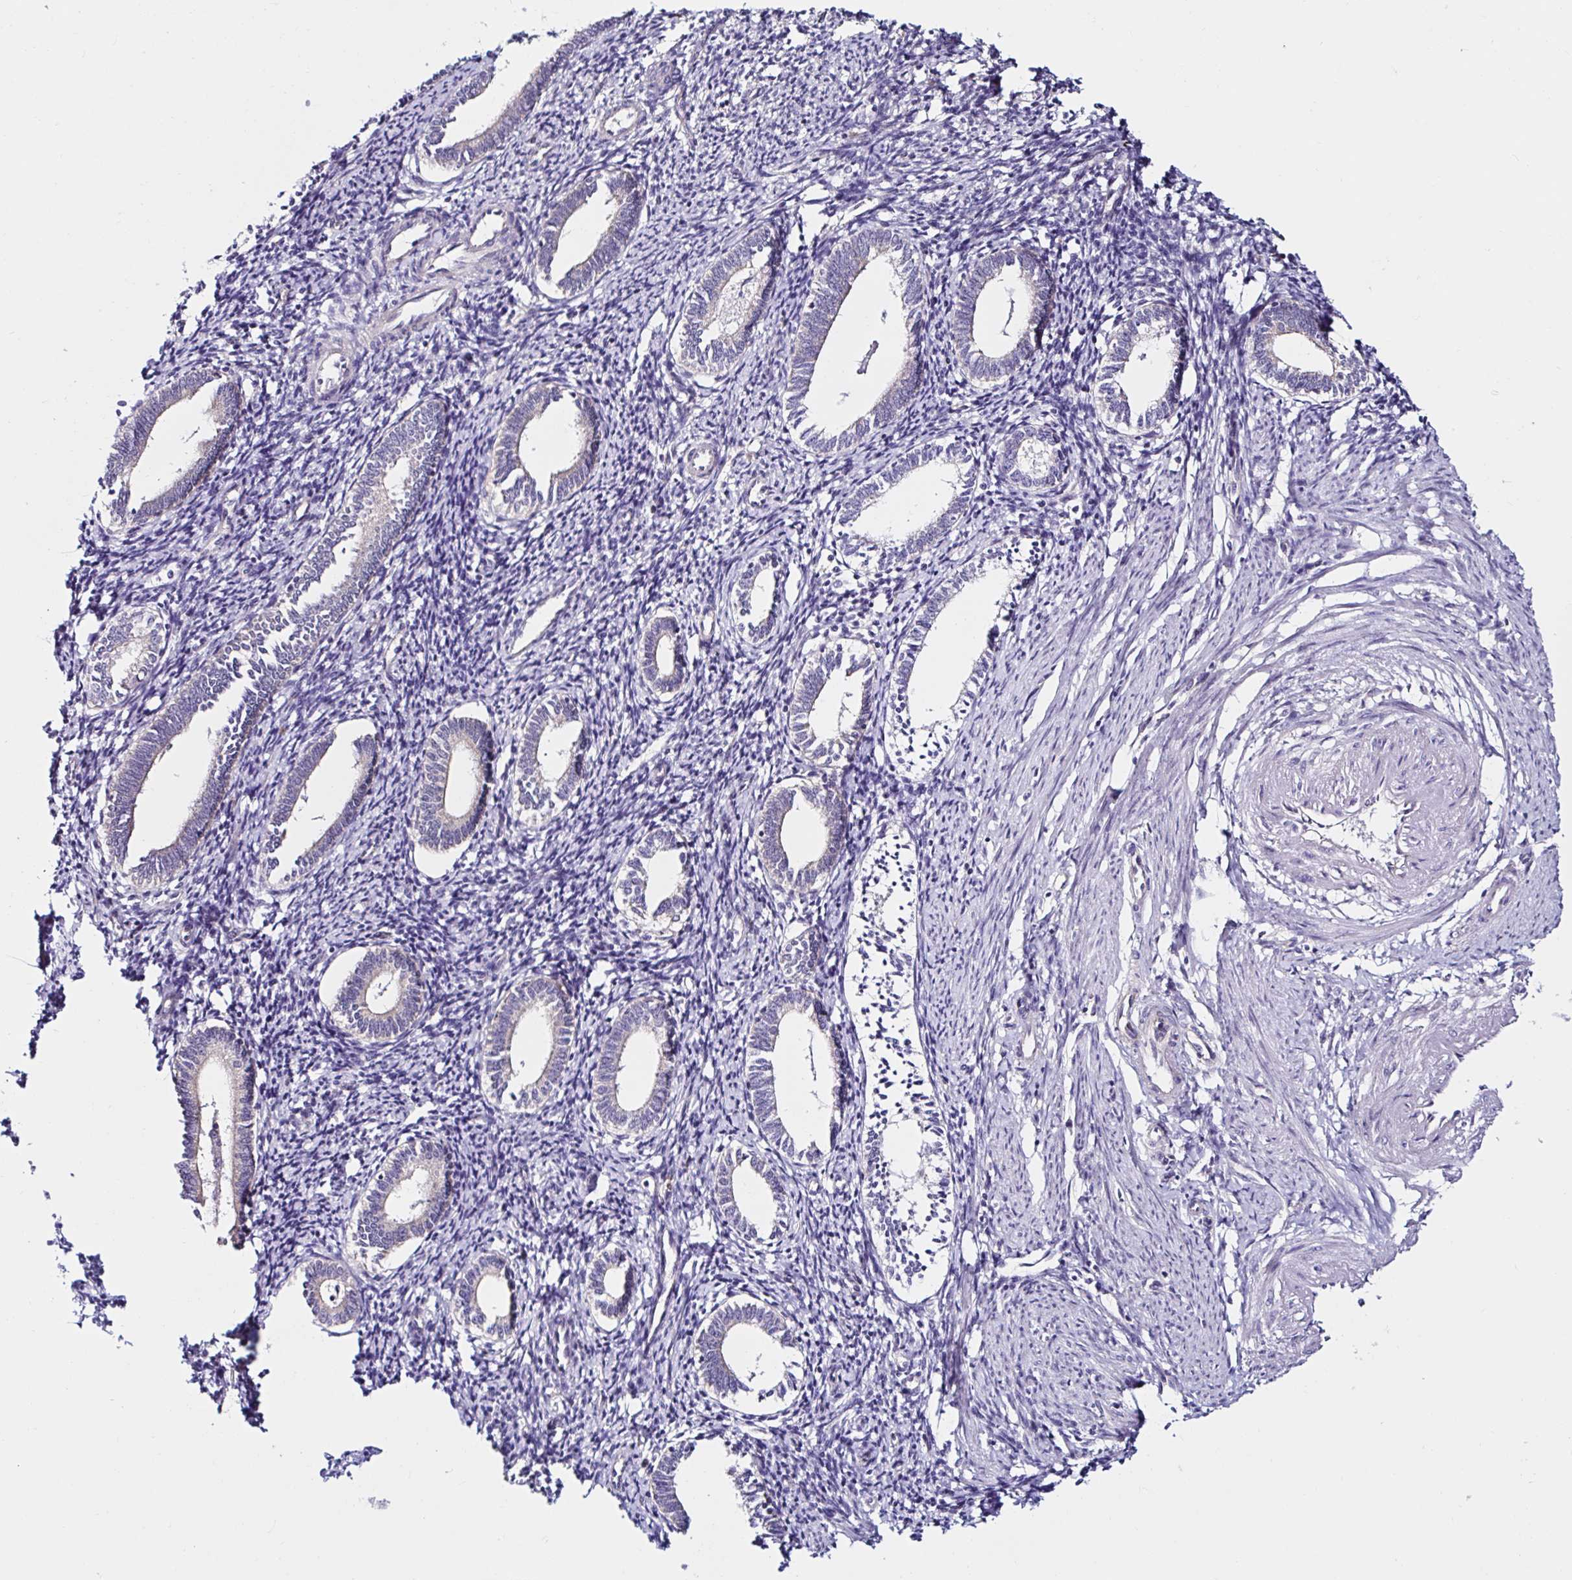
{"staining": {"intensity": "negative", "quantity": "none", "location": "none"}, "tissue": "endometrium", "cell_type": "Cells in endometrial stroma", "image_type": "normal", "snomed": [{"axis": "morphology", "description": "Normal tissue, NOS"}, {"axis": "topography", "description": "Endometrium"}], "caption": "The micrograph displays no staining of cells in endometrial stroma in normal endometrium.", "gene": "VSIG2", "patient": {"sex": "female", "age": 41}}